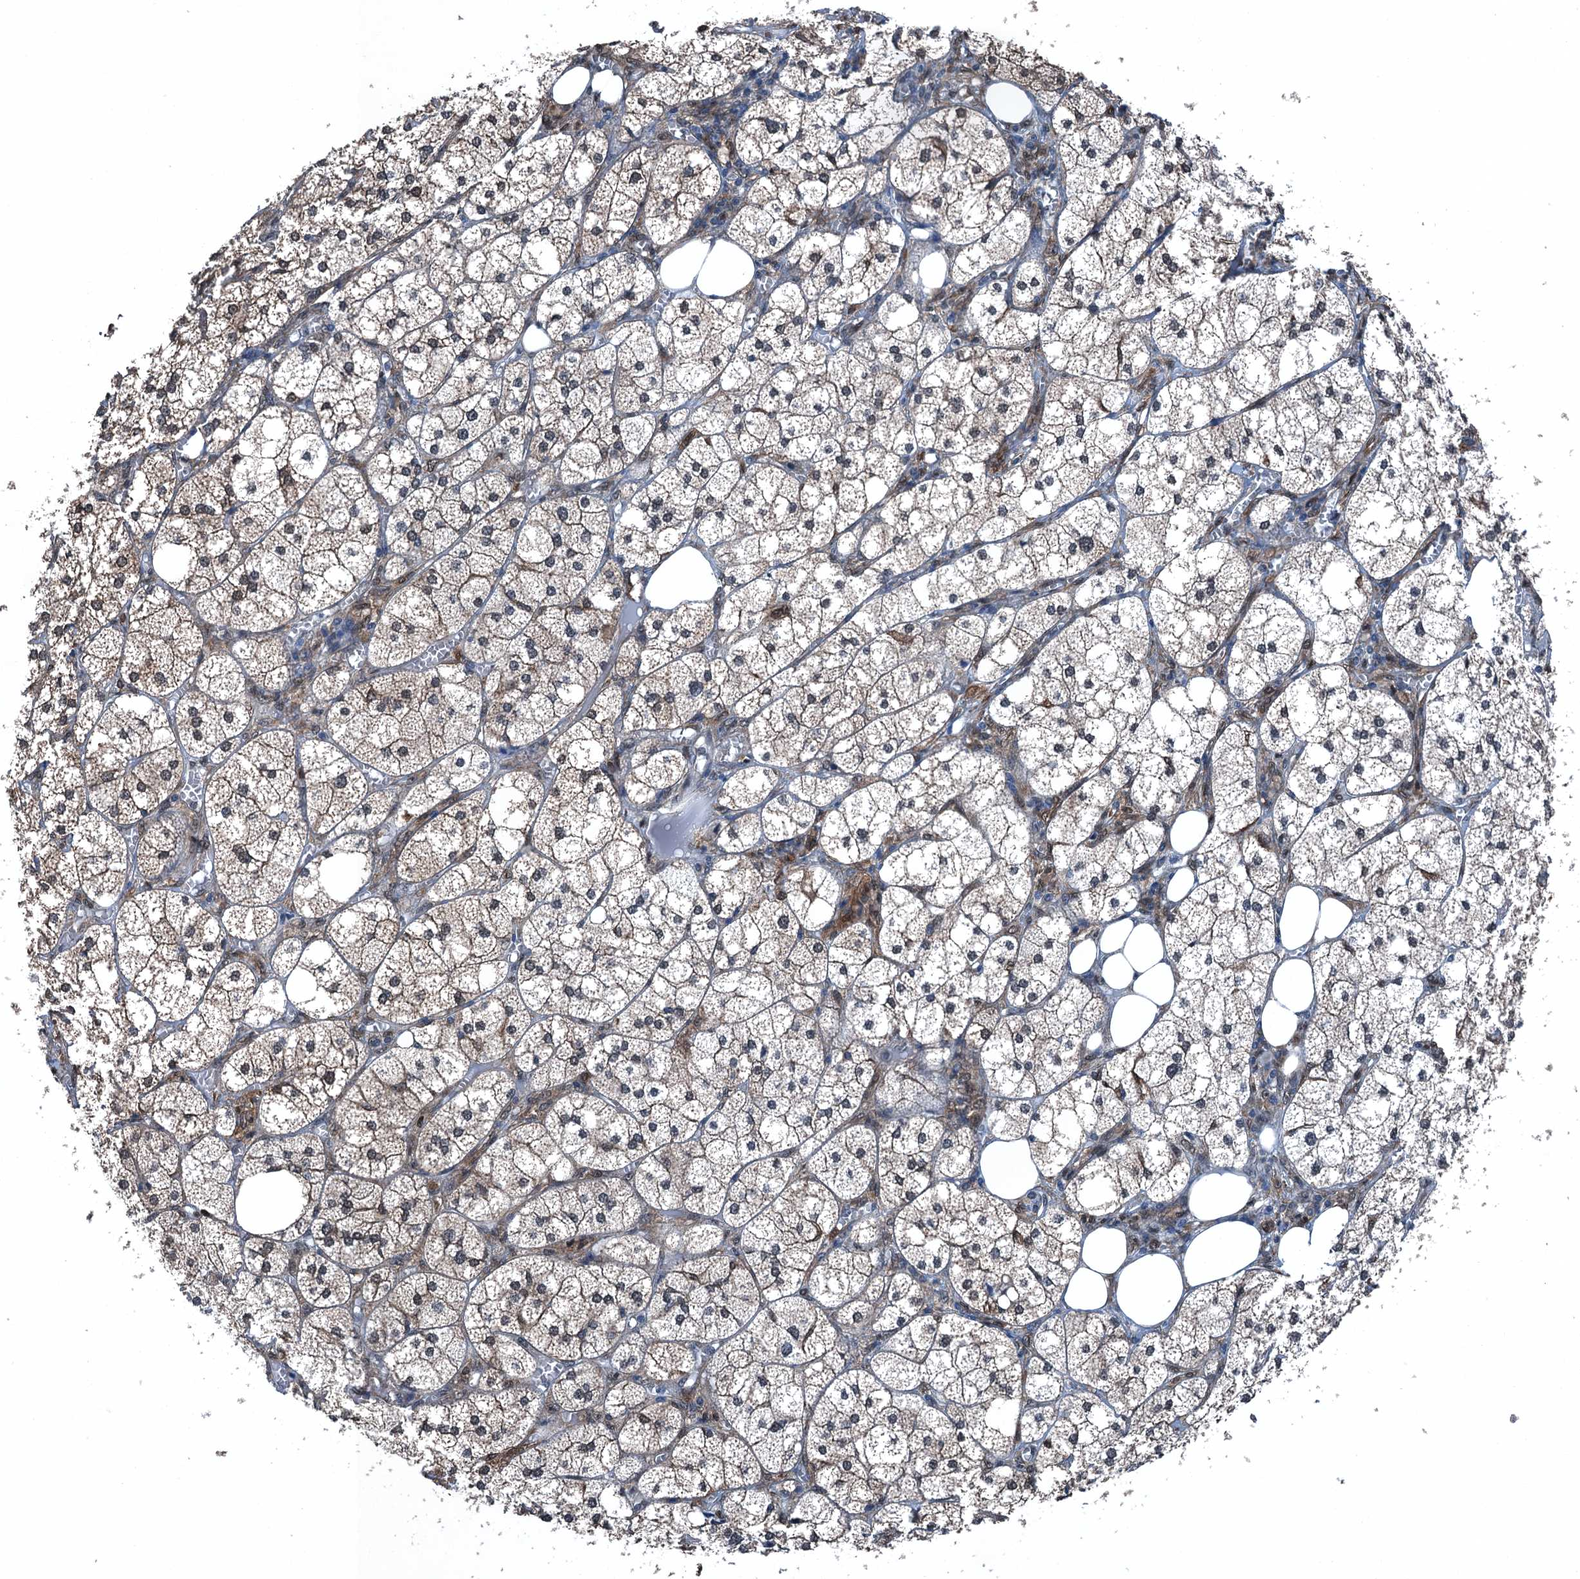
{"staining": {"intensity": "moderate", "quantity": "25%-75%", "location": "cytoplasmic/membranous,nuclear"}, "tissue": "adrenal gland", "cell_type": "Glandular cells", "image_type": "normal", "snomed": [{"axis": "morphology", "description": "Normal tissue, NOS"}, {"axis": "topography", "description": "Adrenal gland"}], "caption": "DAB immunohistochemical staining of unremarkable adrenal gland demonstrates moderate cytoplasmic/membranous,nuclear protein expression in about 25%-75% of glandular cells.", "gene": "RNH1", "patient": {"sex": "female", "age": 61}}